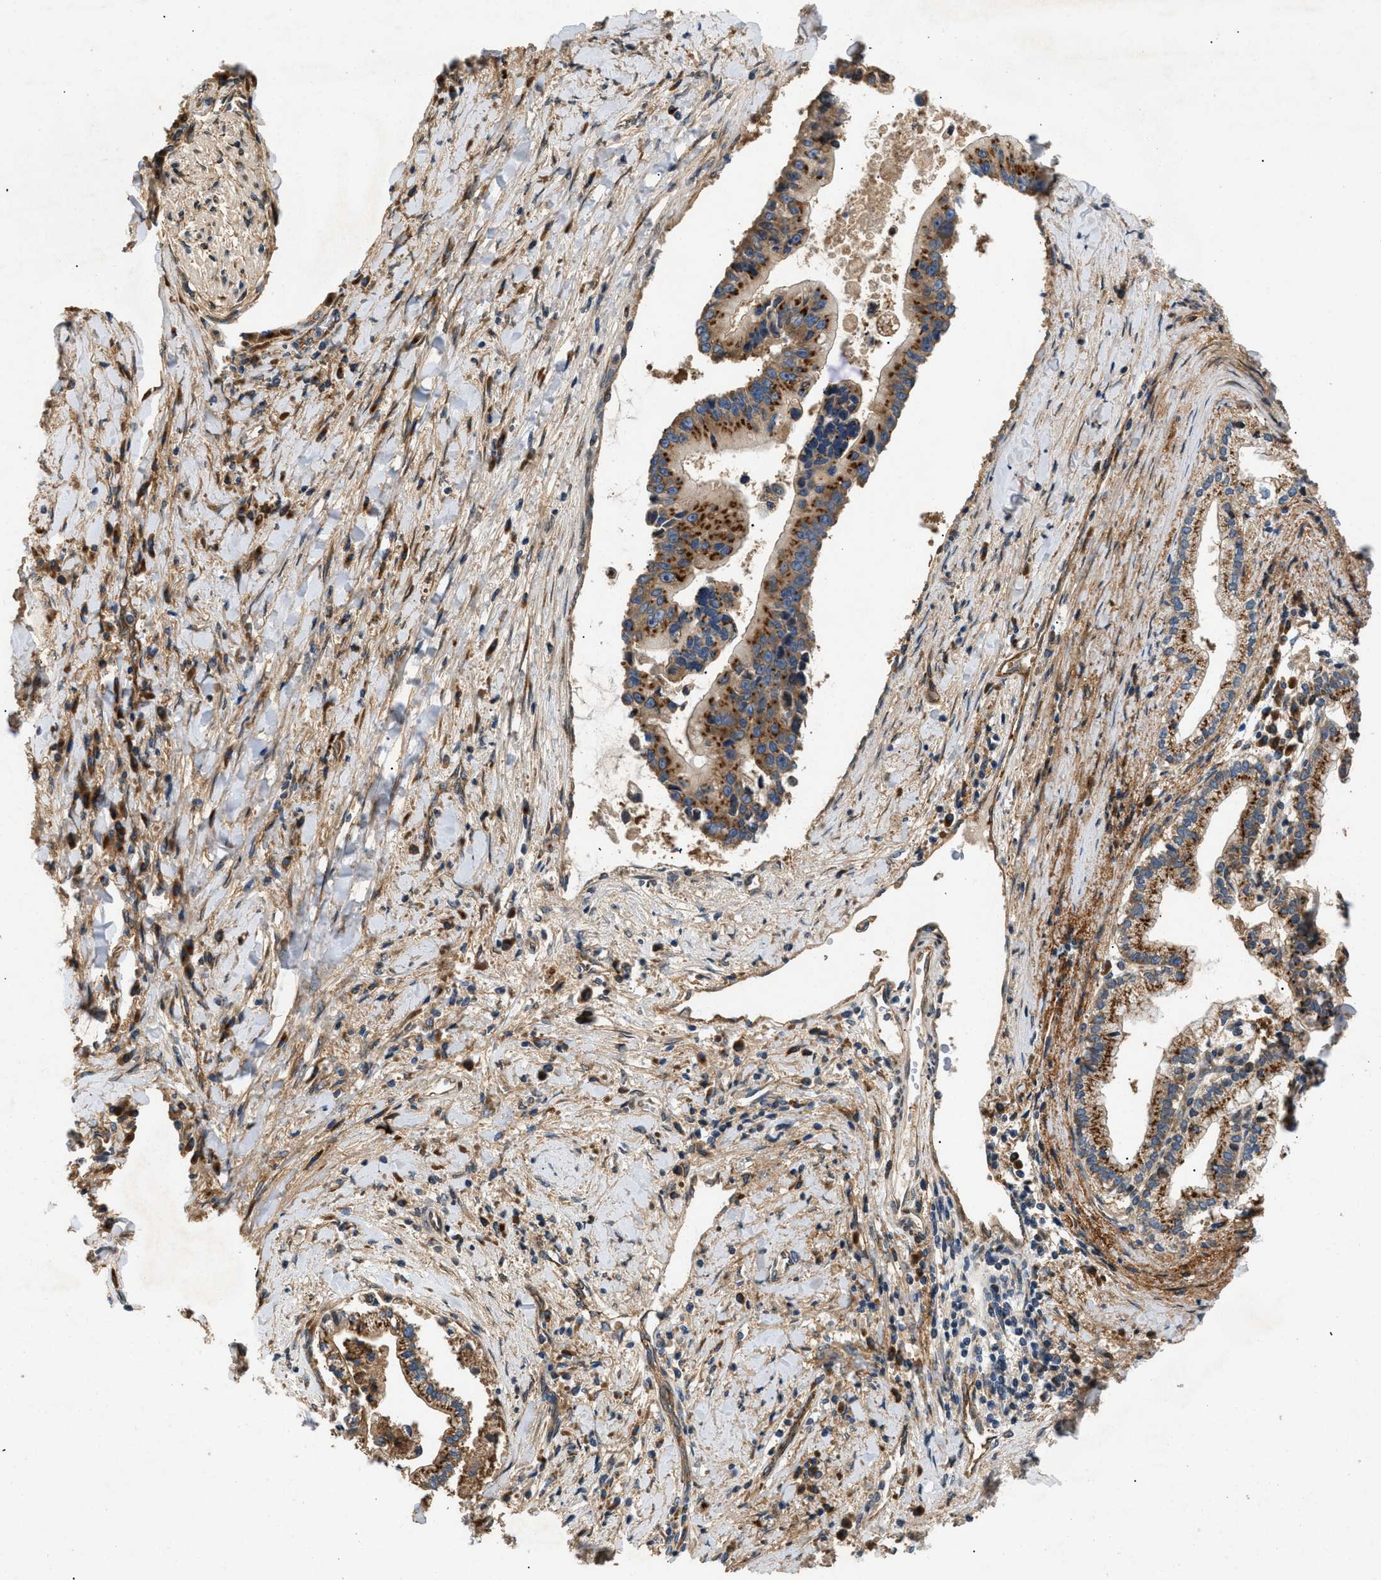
{"staining": {"intensity": "strong", "quantity": ">75%", "location": "cytoplasmic/membranous"}, "tissue": "liver cancer", "cell_type": "Tumor cells", "image_type": "cancer", "snomed": [{"axis": "morphology", "description": "Cholangiocarcinoma"}, {"axis": "topography", "description": "Liver"}], "caption": "DAB (3,3'-diaminobenzidine) immunohistochemical staining of human liver cholangiocarcinoma reveals strong cytoplasmic/membranous protein staining in about >75% of tumor cells. The staining was performed using DAB, with brown indicating positive protein expression. Nuclei are stained blue with hematoxylin.", "gene": "LYSMD3", "patient": {"sex": "male", "age": 50}}